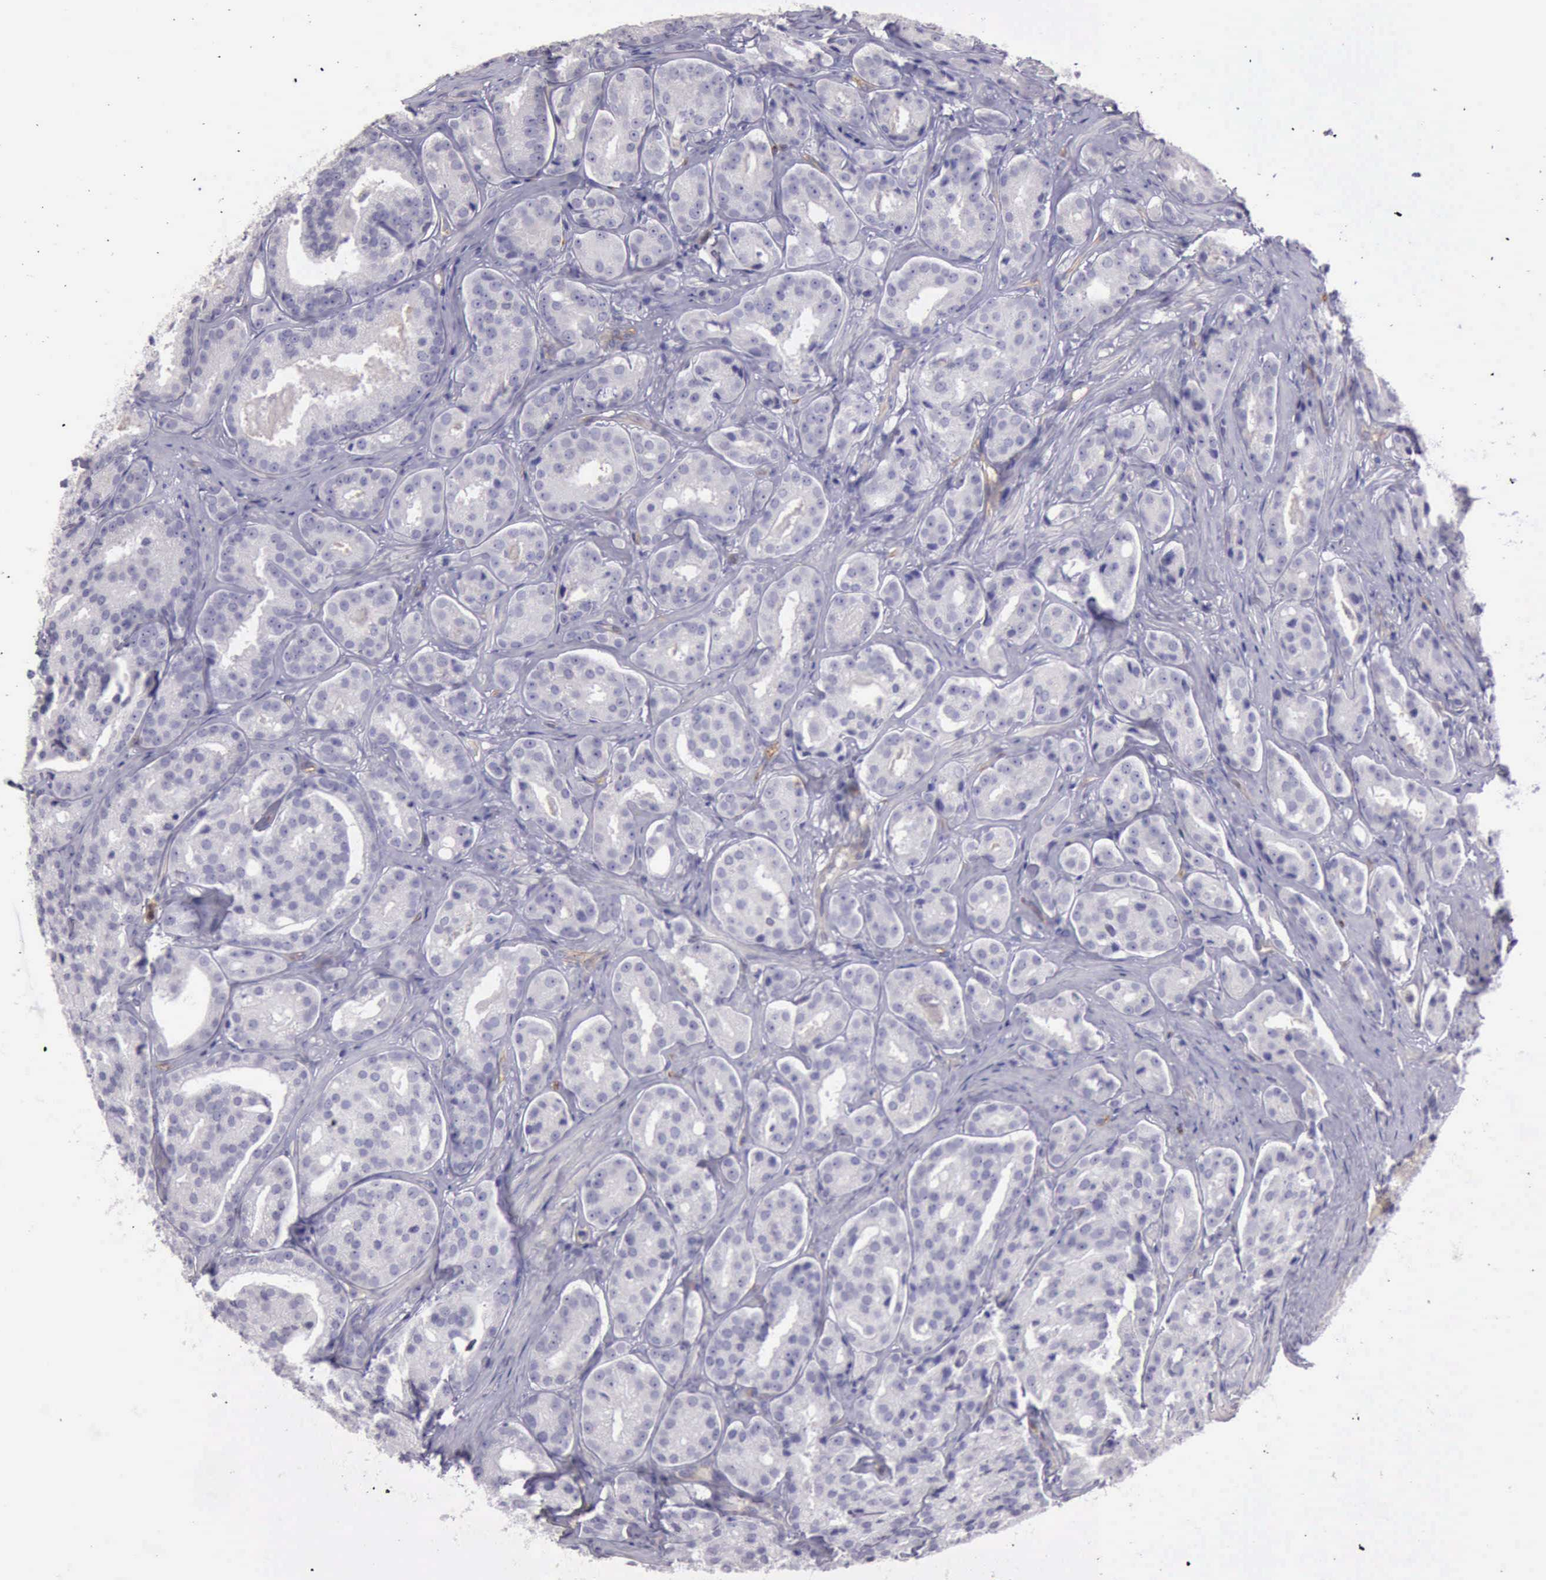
{"staining": {"intensity": "negative", "quantity": "none", "location": "none"}, "tissue": "prostate cancer", "cell_type": "Tumor cells", "image_type": "cancer", "snomed": [{"axis": "morphology", "description": "Adenocarcinoma, High grade"}, {"axis": "topography", "description": "Prostate"}], "caption": "IHC photomicrograph of adenocarcinoma (high-grade) (prostate) stained for a protein (brown), which reveals no positivity in tumor cells.", "gene": "TCEANC", "patient": {"sex": "male", "age": 64}}